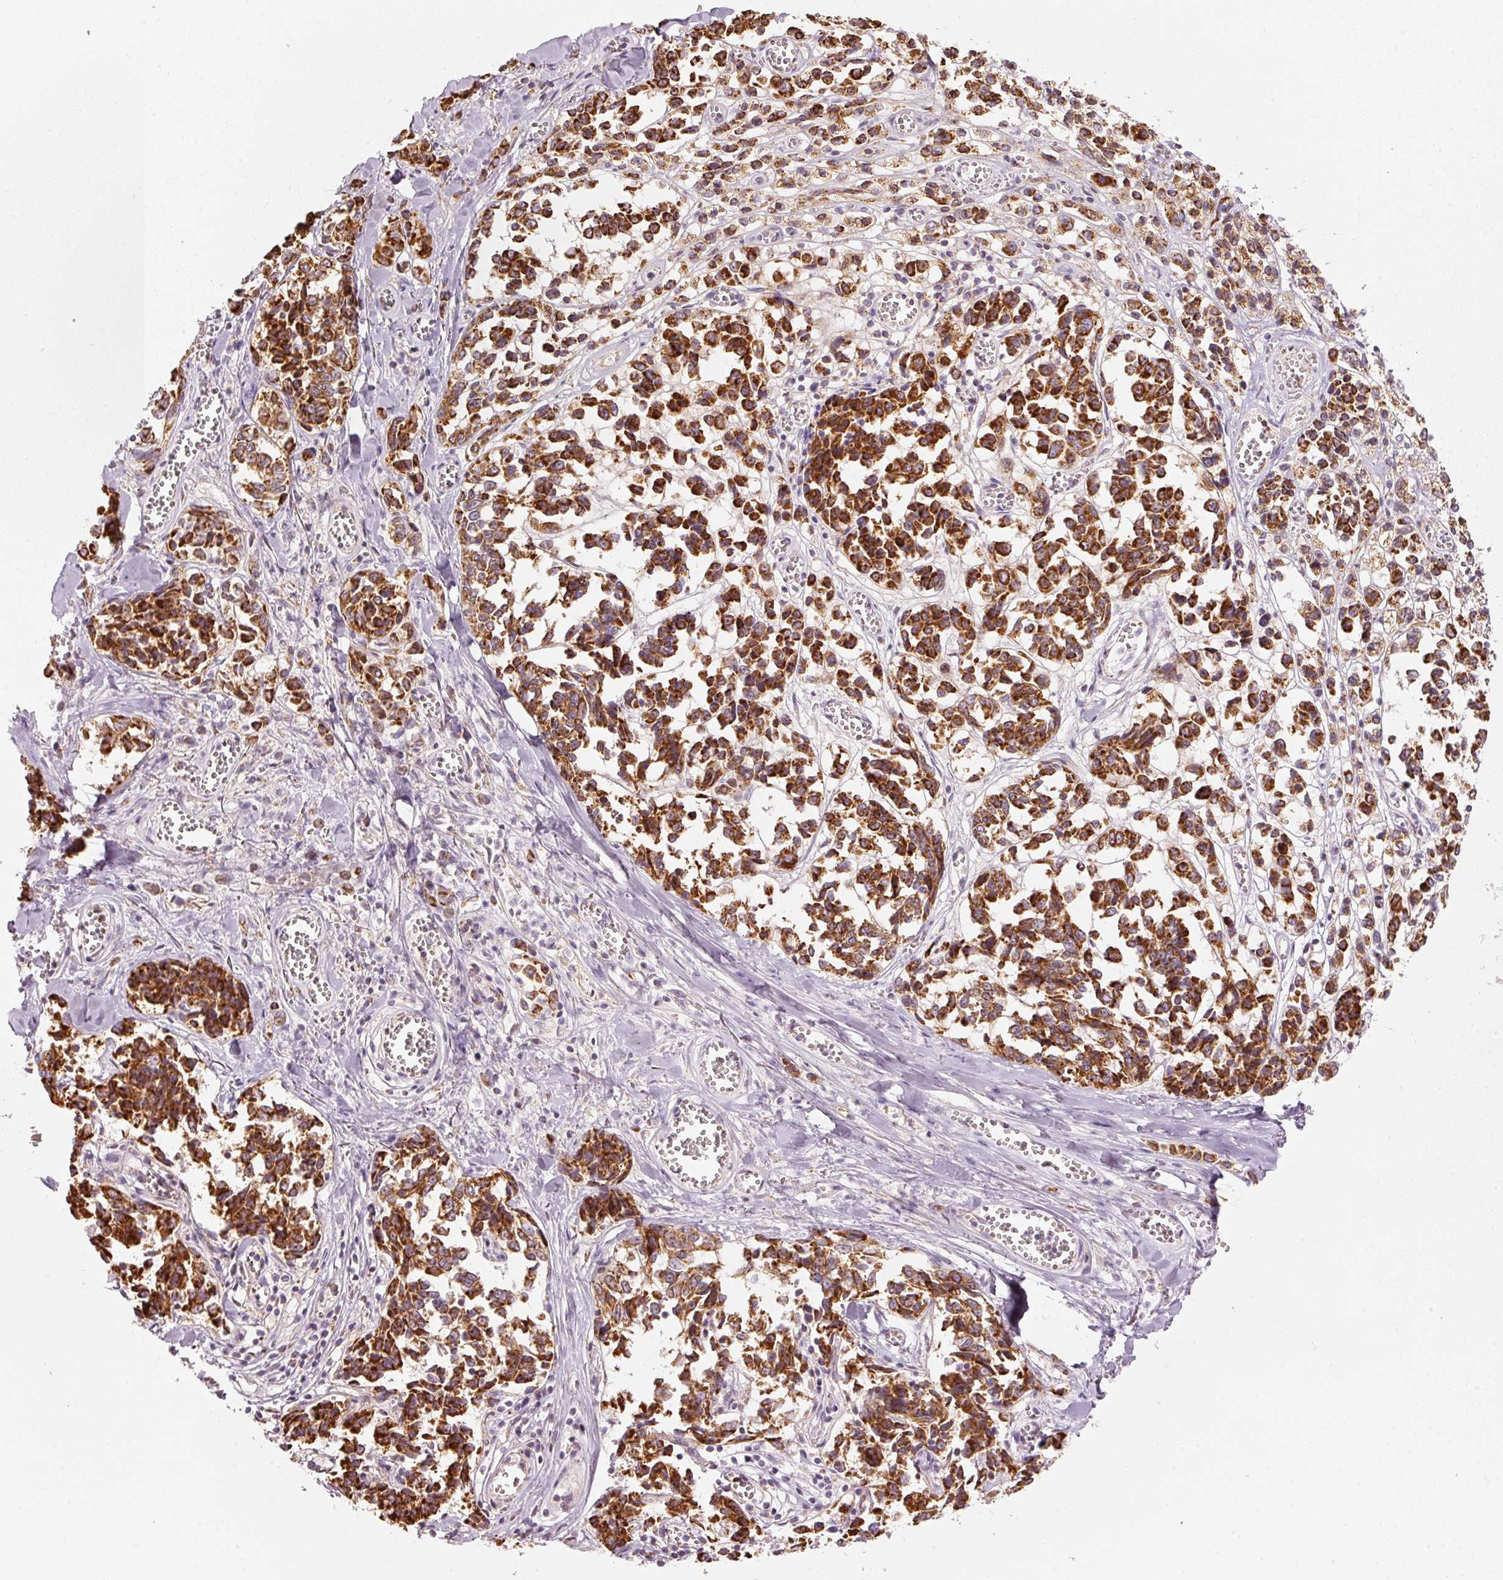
{"staining": {"intensity": "strong", "quantity": ">75%", "location": "cytoplasmic/membranous"}, "tissue": "melanoma", "cell_type": "Tumor cells", "image_type": "cancer", "snomed": [{"axis": "morphology", "description": "Malignant melanoma, NOS"}, {"axis": "topography", "description": "Skin"}], "caption": "A brown stain highlights strong cytoplasmic/membranous expression of a protein in melanoma tumor cells.", "gene": "C17orf98", "patient": {"sex": "female", "age": 64}}